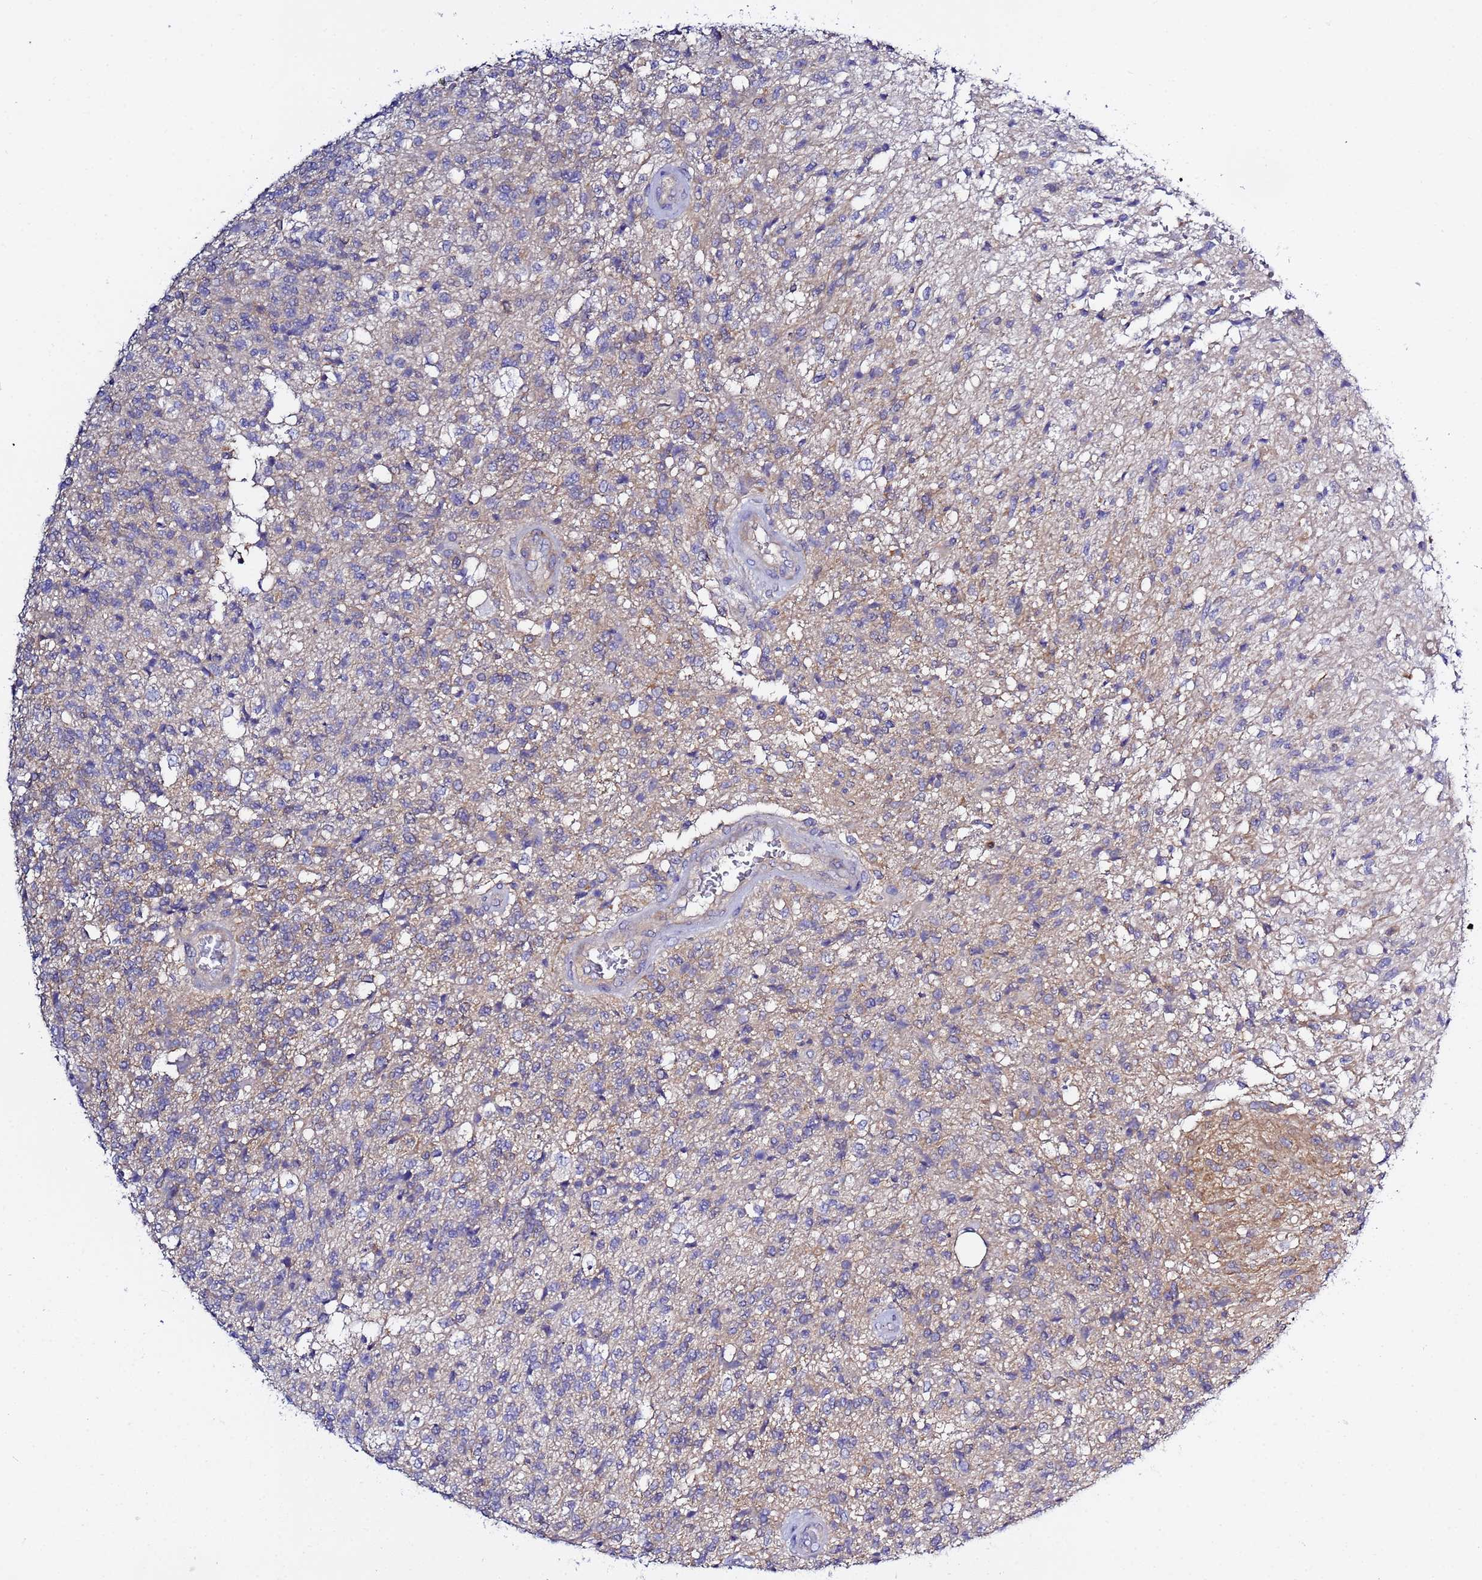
{"staining": {"intensity": "weak", "quantity": "<25%", "location": "cytoplasmic/membranous"}, "tissue": "glioma", "cell_type": "Tumor cells", "image_type": "cancer", "snomed": [{"axis": "morphology", "description": "Glioma, malignant, High grade"}, {"axis": "topography", "description": "Brain"}], "caption": "There is no significant expression in tumor cells of malignant glioma (high-grade).", "gene": "LENG1", "patient": {"sex": "male", "age": 56}}